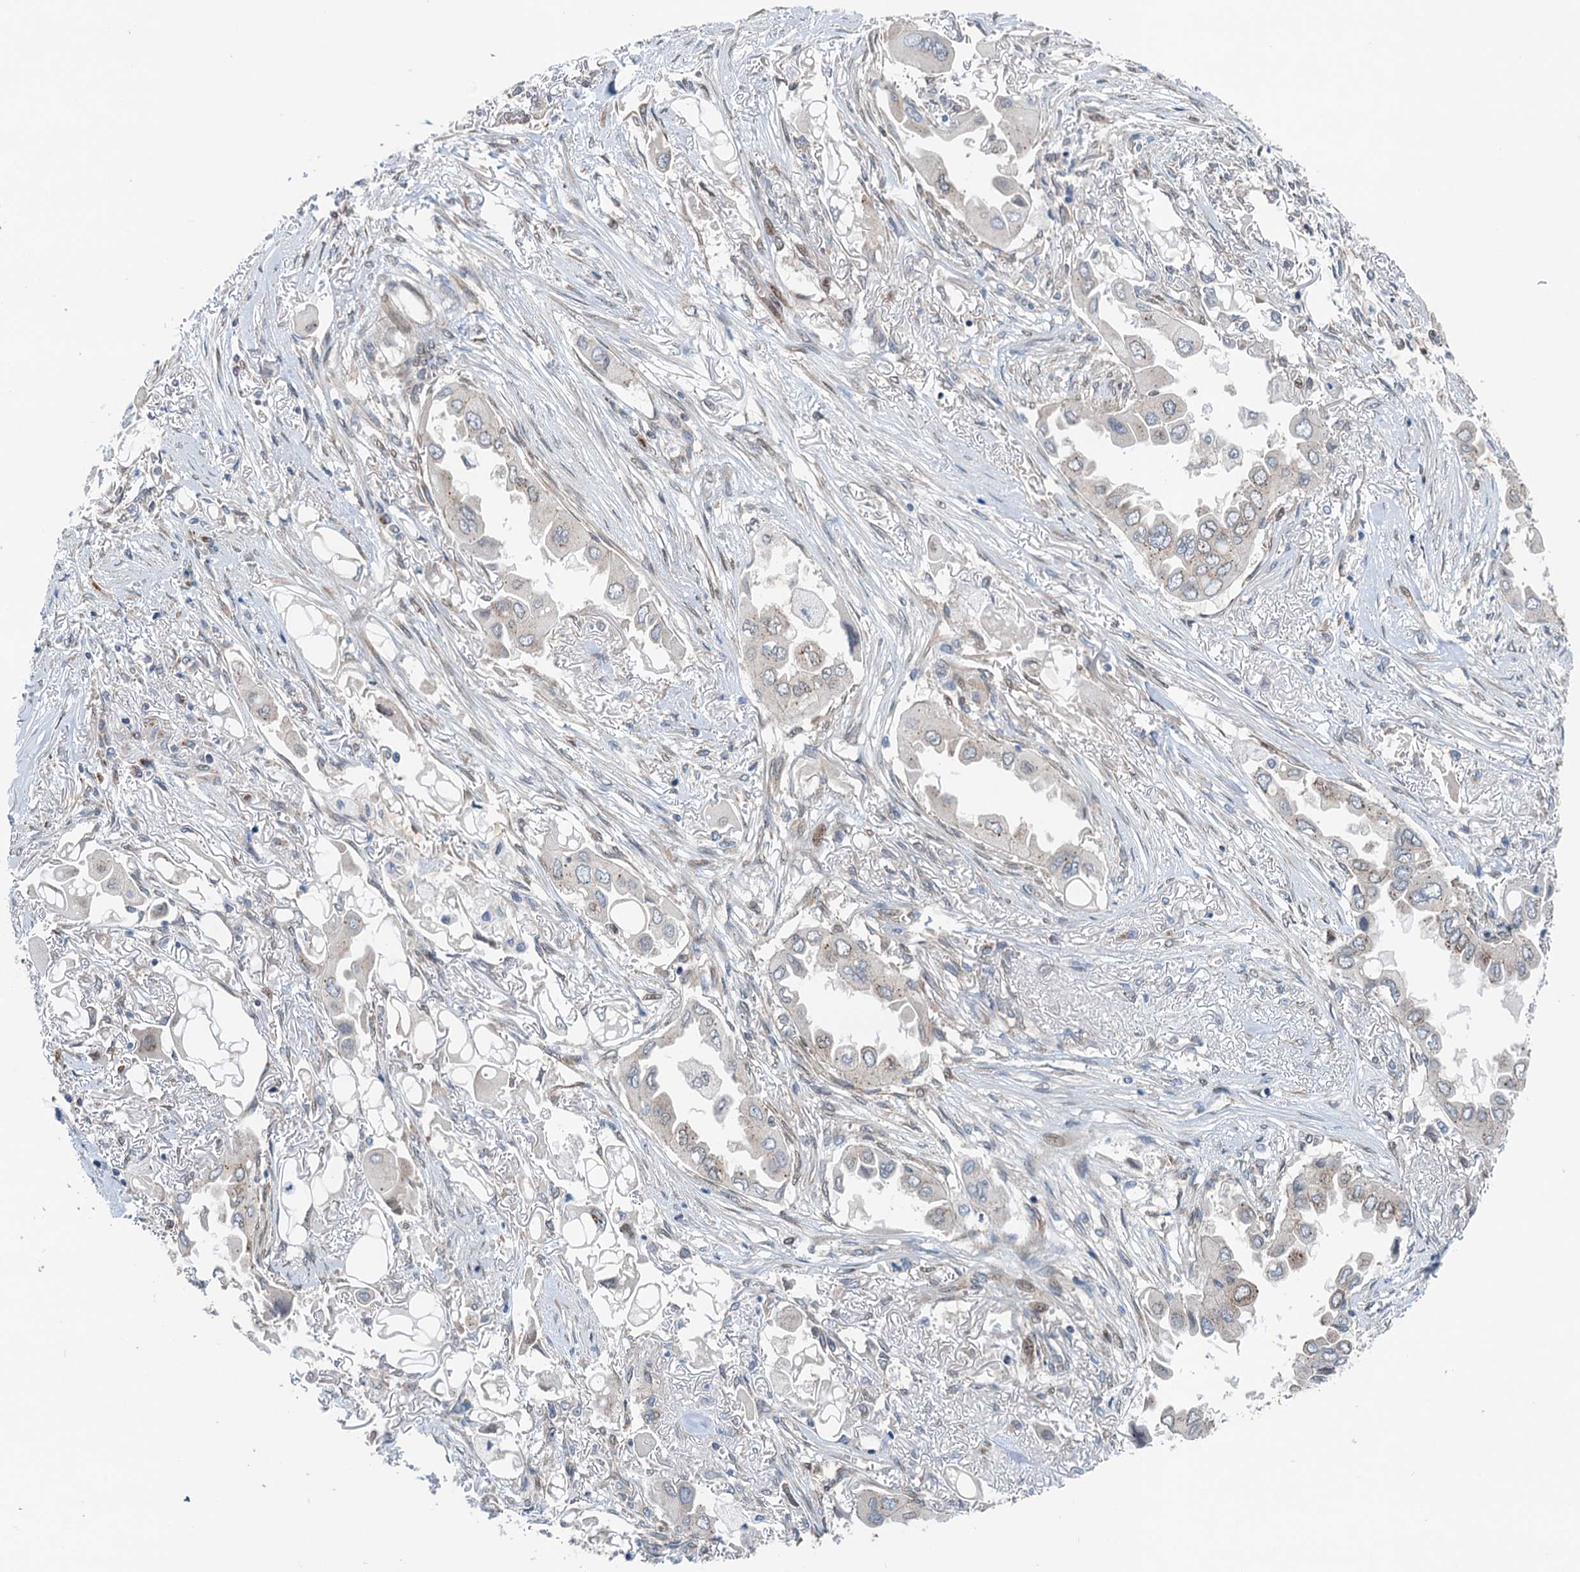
{"staining": {"intensity": "weak", "quantity": "<25%", "location": "cytoplasmic/membranous"}, "tissue": "lung cancer", "cell_type": "Tumor cells", "image_type": "cancer", "snomed": [{"axis": "morphology", "description": "Adenocarcinoma, NOS"}, {"axis": "topography", "description": "Lung"}], "caption": "Lung cancer (adenocarcinoma) was stained to show a protein in brown. There is no significant staining in tumor cells. (DAB IHC, high magnification).", "gene": "DYNC2I2", "patient": {"sex": "female", "age": 76}}